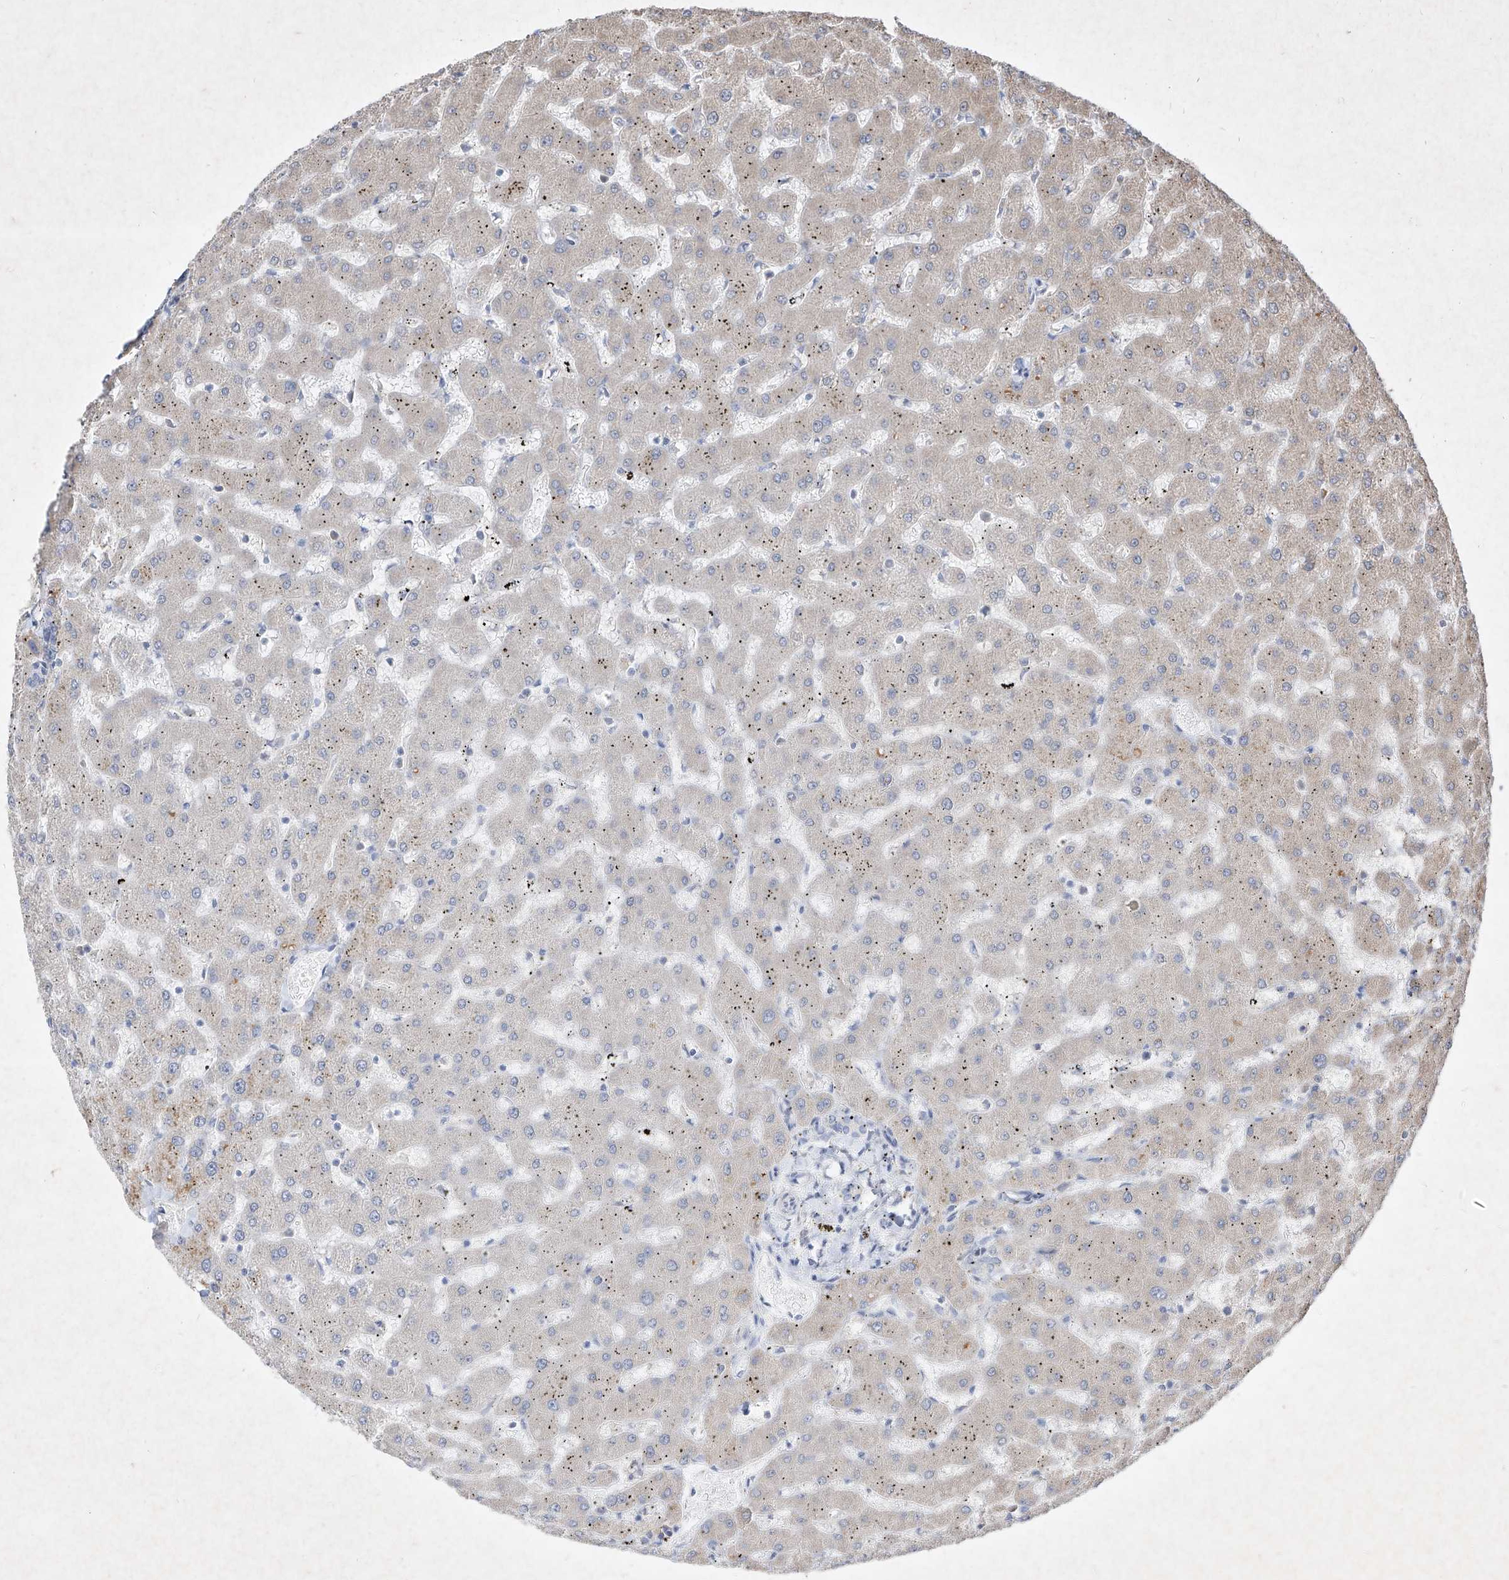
{"staining": {"intensity": "negative", "quantity": "none", "location": "none"}, "tissue": "liver", "cell_type": "Cholangiocytes", "image_type": "normal", "snomed": [{"axis": "morphology", "description": "Normal tissue, NOS"}, {"axis": "topography", "description": "Liver"}], "caption": "This histopathology image is of normal liver stained with immunohistochemistry (IHC) to label a protein in brown with the nuclei are counter-stained blue. There is no expression in cholangiocytes. (DAB (3,3'-diaminobenzidine) immunohistochemistry, high magnification).", "gene": "C4A", "patient": {"sex": "female", "age": 63}}